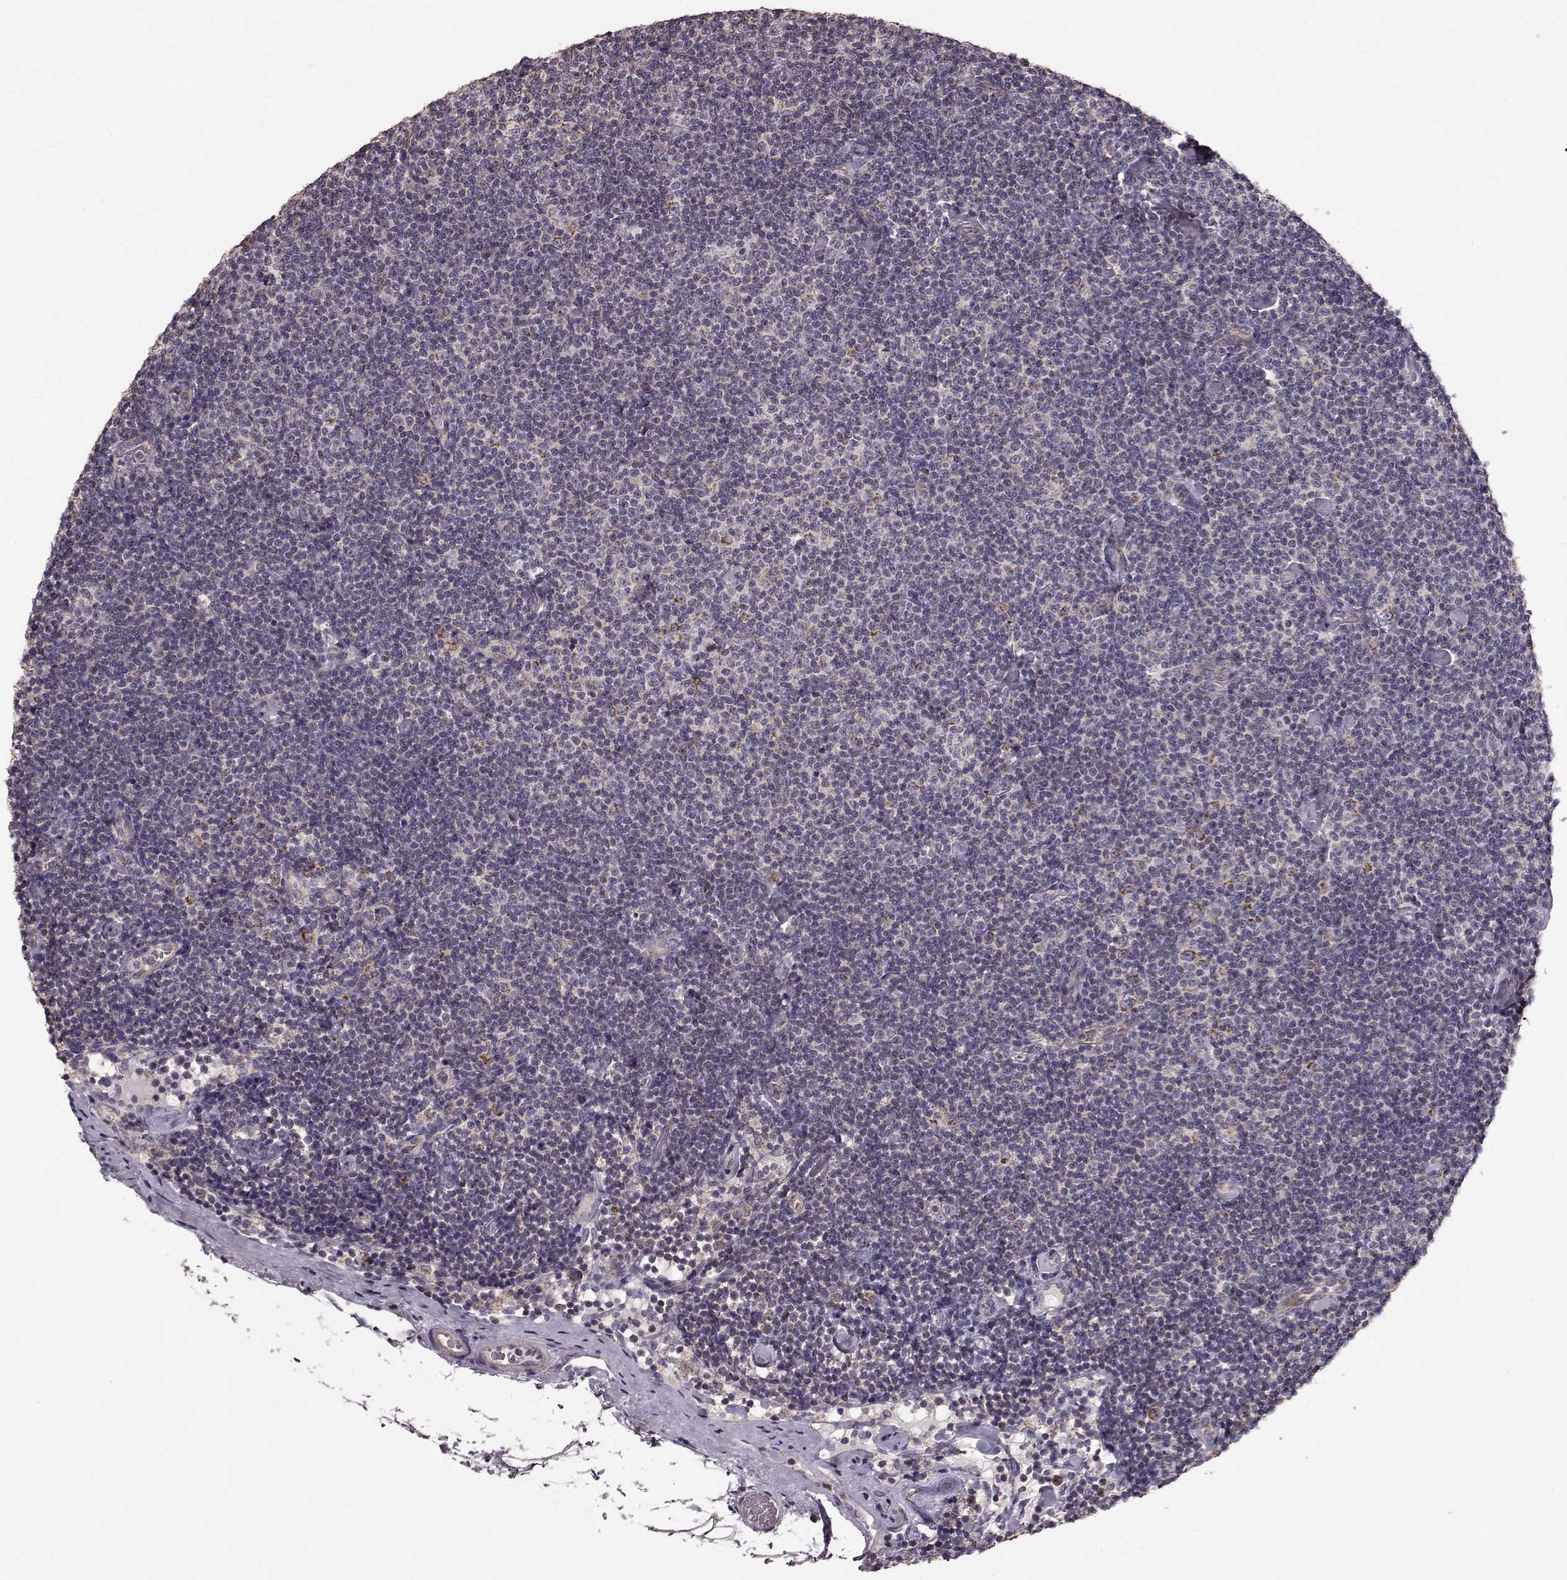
{"staining": {"intensity": "negative", "quantity": "none", "location": "none"}, "tissue": "lymphoma", "cell_type": "Tumor cells", "image_type": "cancer", "snomed": [{"axis": "morphology", "description": "Malignant lymphoma, non-Hodgkin's type, Low grade"}, {"axis": "topography", "description": "Lymph node"}], "caption": "There is no significant staining in tumor cells of lymphoma.", "gene": "ERBB3", "patient": {"sex": "male", "age": 81}}